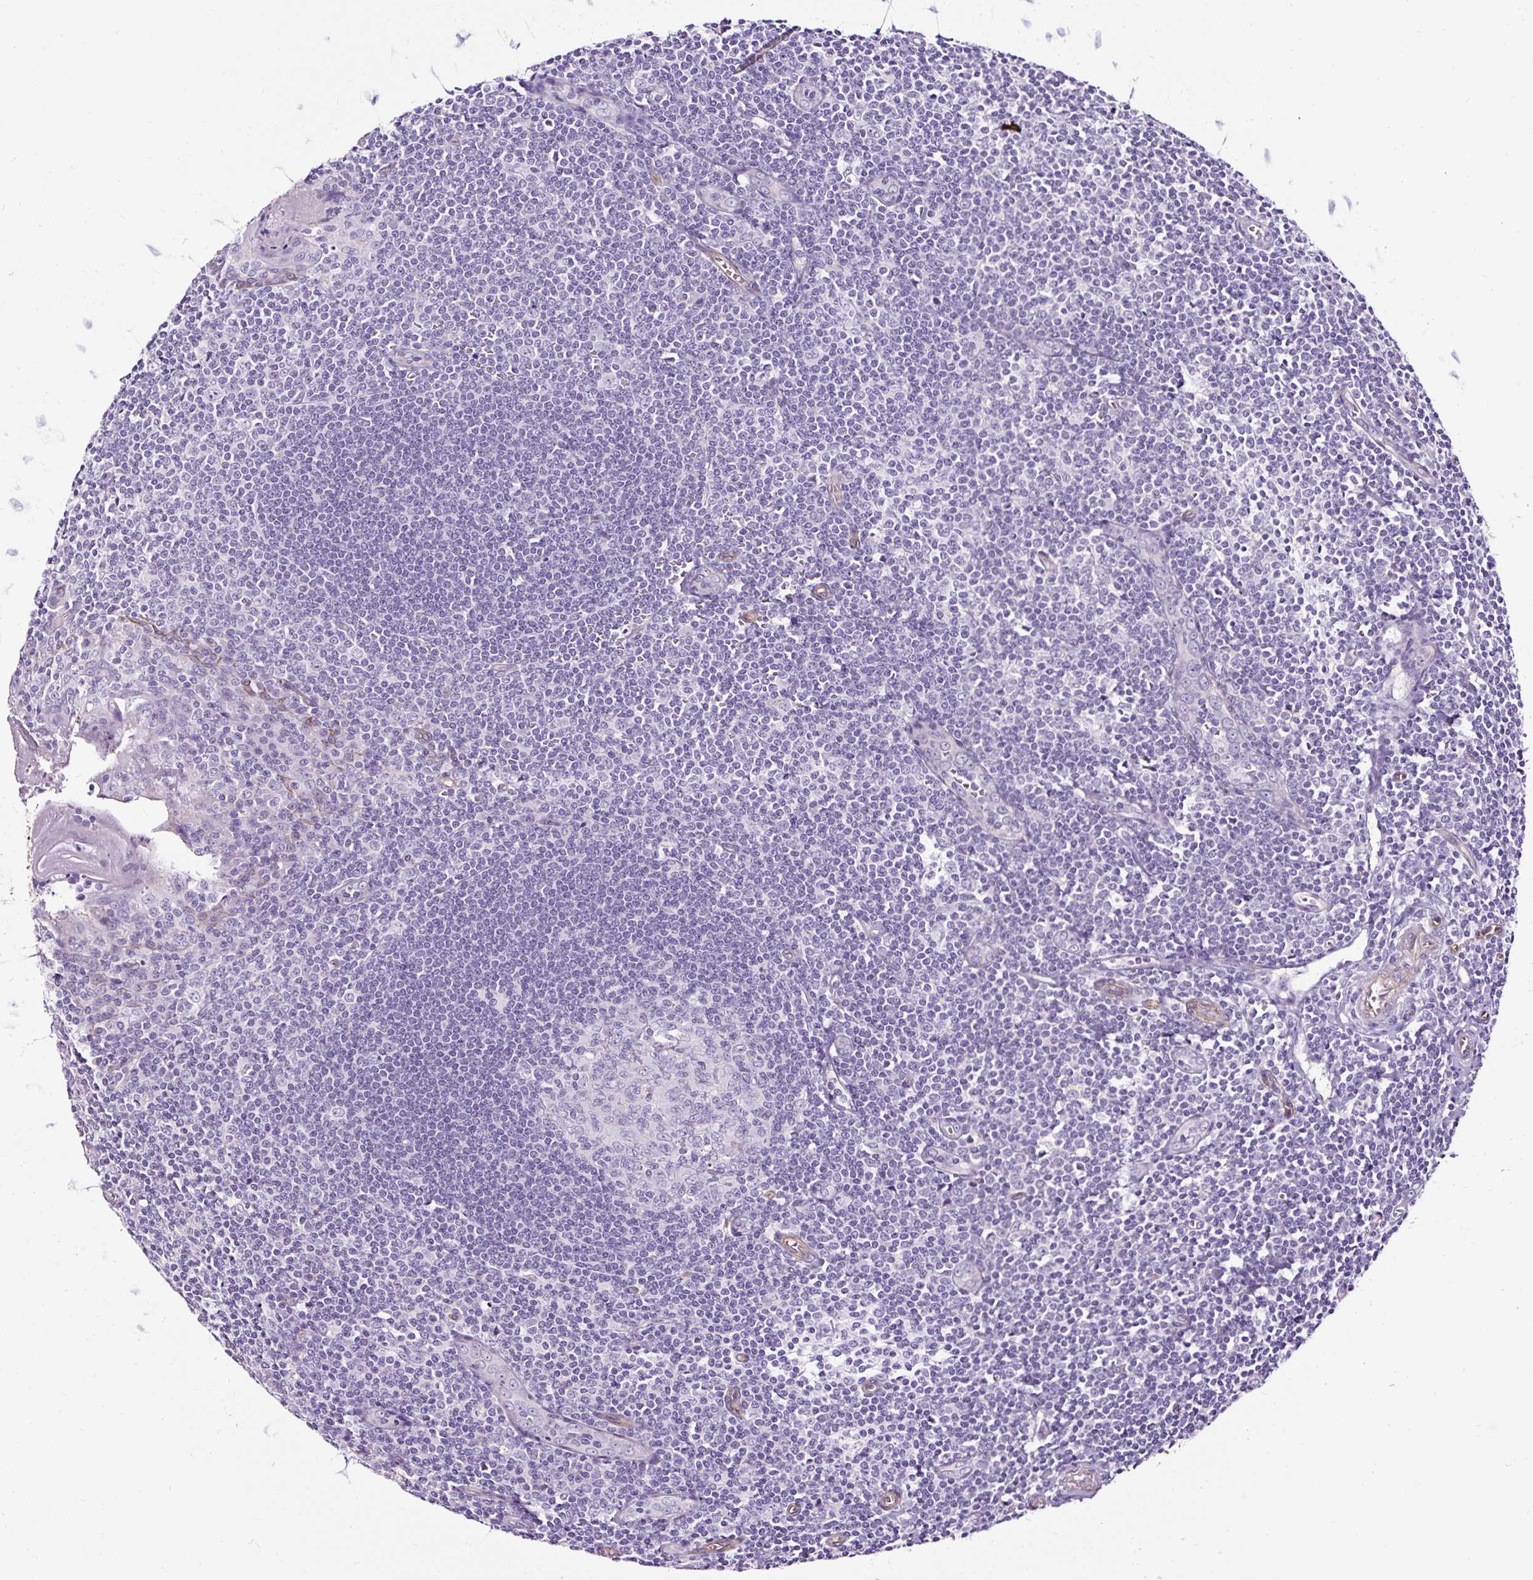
{"staining": {"intensity": "negative", "quantity": "none", "location": "none"}, "tissue": "tonsil", "cell_type": "Germinal center cells", "image_type": "normal", "snomed": [{"axis": "morphology", "description": "Normal tissue, NOS"}, {"axis": "topography", "description": "Tonsil"}], "caption": "High power microscopy micrograph of an IHC histopathology image of benign tonsil, revealing no significant expression in germinal center cells. (Stains: DAB IHC with hematoxylin counter stain, Microscopy: brightfield microscopy at high magnification).", "gene": "SLC7A8", "patient": {"sex": "male", "age": 27}}